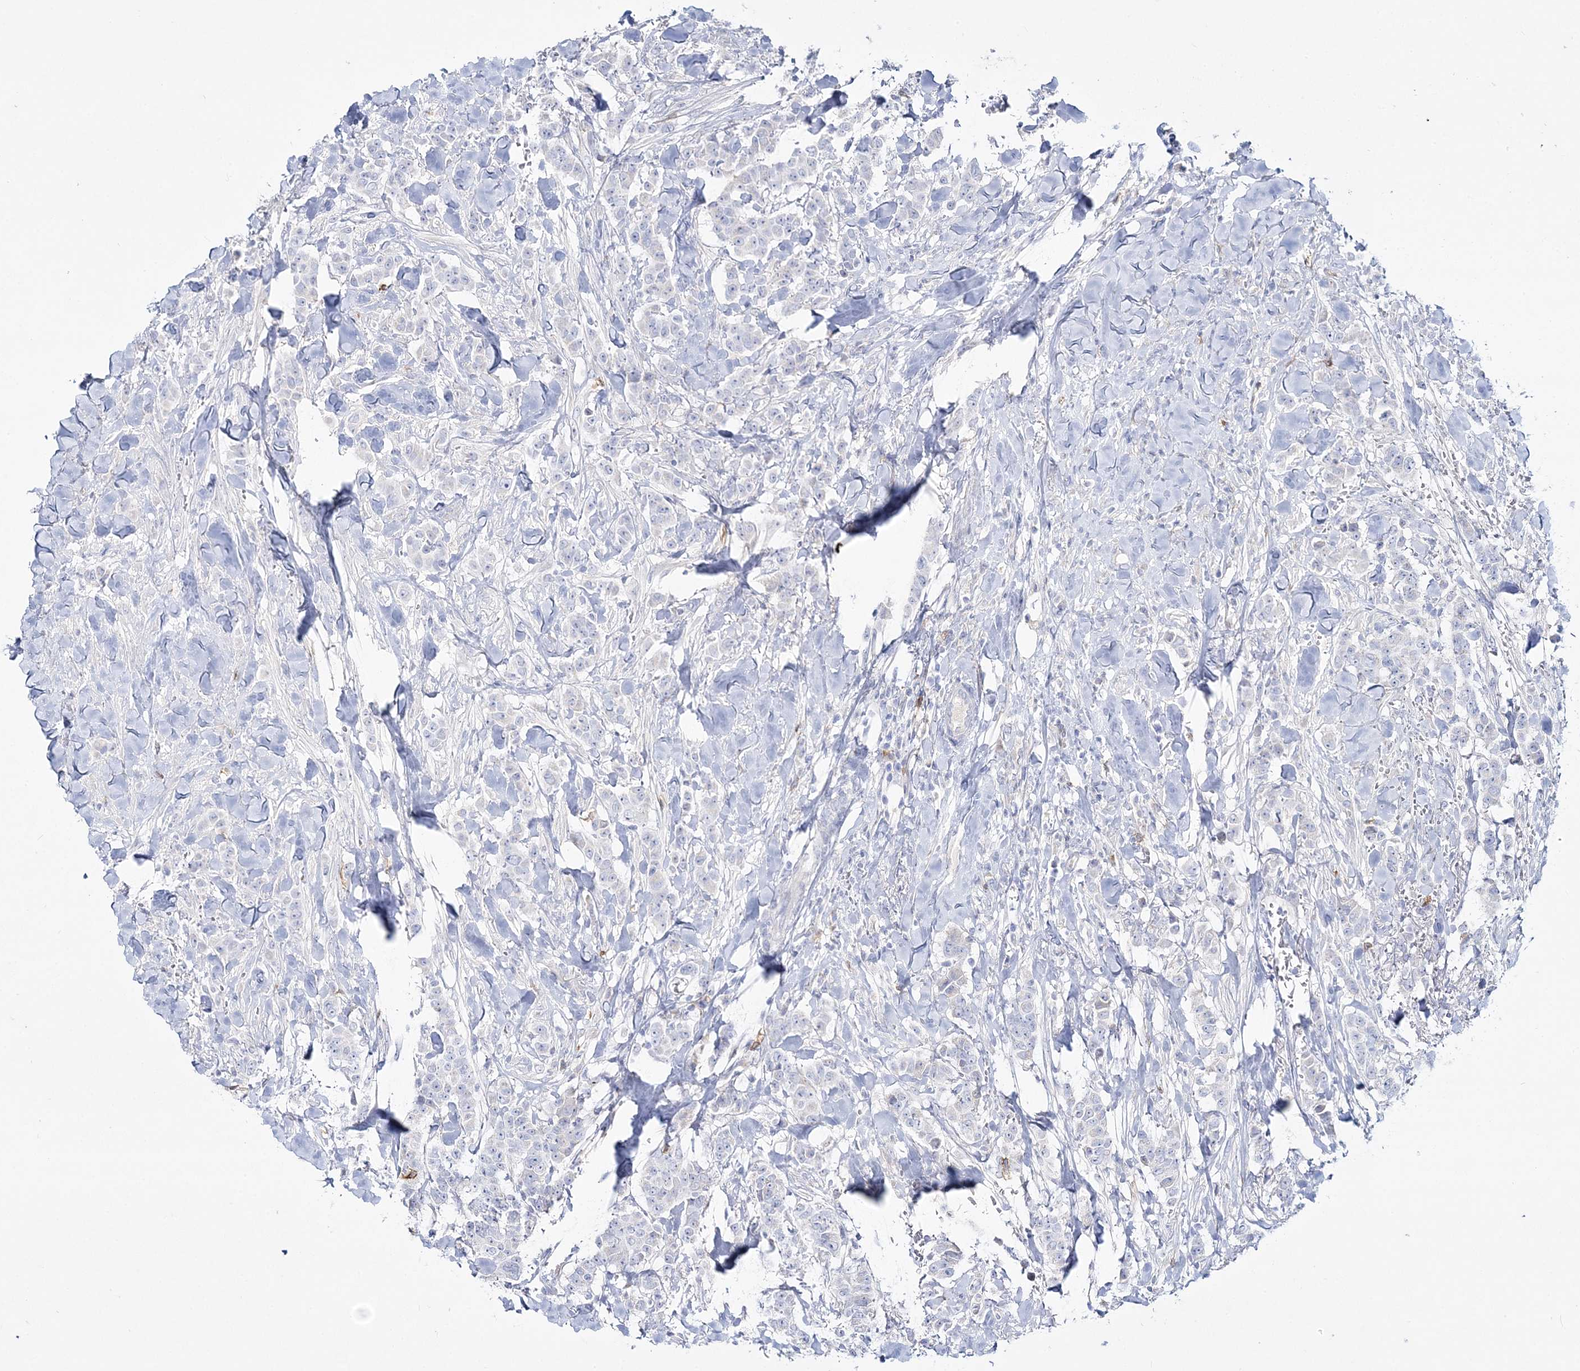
{"staining": {"intensity": "negative", "quantity": "none", "location": "none"}, "tissue": "breast cancer", "cell_type": "Tumor cells", "image_type": "cancer", "snomed": [{"axis": "morphology", "description": "Duct carcinoma"}, {"axis": "topography", "description": "Breast"}], "caption": "DAB immunohistochemical staining of breast infiltrating ductal carcinoma shows no significant expression in tumor cells. The staining was performed using DAB (3,3'-diaminobenzidine) to visualize the protein expression in brown, while the nuclei were stained in blue with hematoxylin (Magnification: 20x).", "gene": "WDSUB1", "patient": {"sex": "female", "age": 40}}